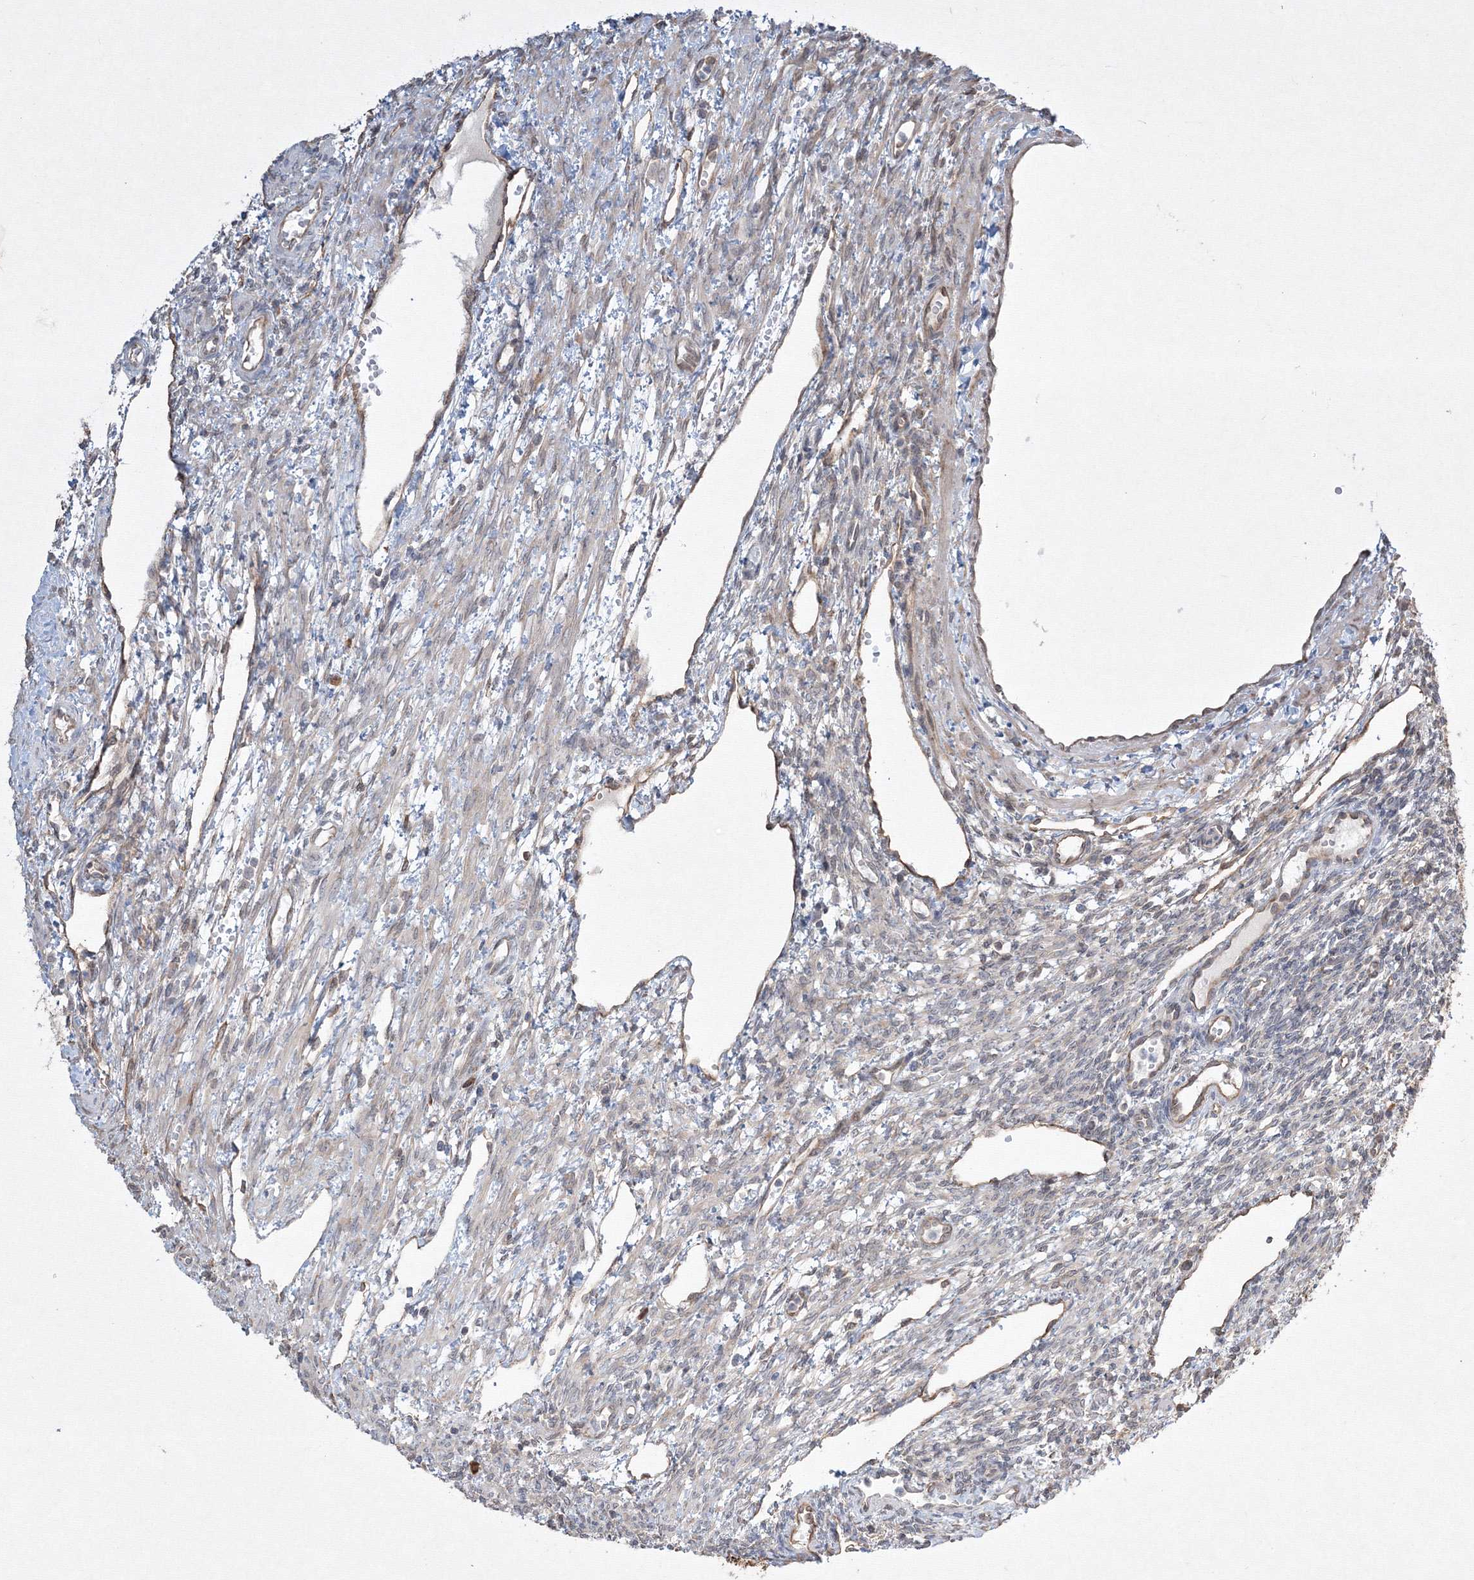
{"staining": {"intensity": "weak", "quantity": "25%-75%", "location": "cytoplasmic/membranous"}, "tissue": "ovary", "cell_type": "Follicle cells", "image_type": "normal", "snomed": [{"axis": "morphology", "description": "Normal tissue, NOS"}, {"axis": "morphology", "description": "Cyst, NOS"}, {"axis": "topography", "description": "Ovary"}], "caption": "Protein expression analysis of benign human ovary reveals weak cytoplasmic/membranous expression in approximately 25%-75% of follicle cells. The staining is performed using DAB brown chromogen to label protein expression. The nuclei are counter-stained blue using hematoxylin.", "gene": "FBXL8", "patient": {"sex": "female", "age": 33}}